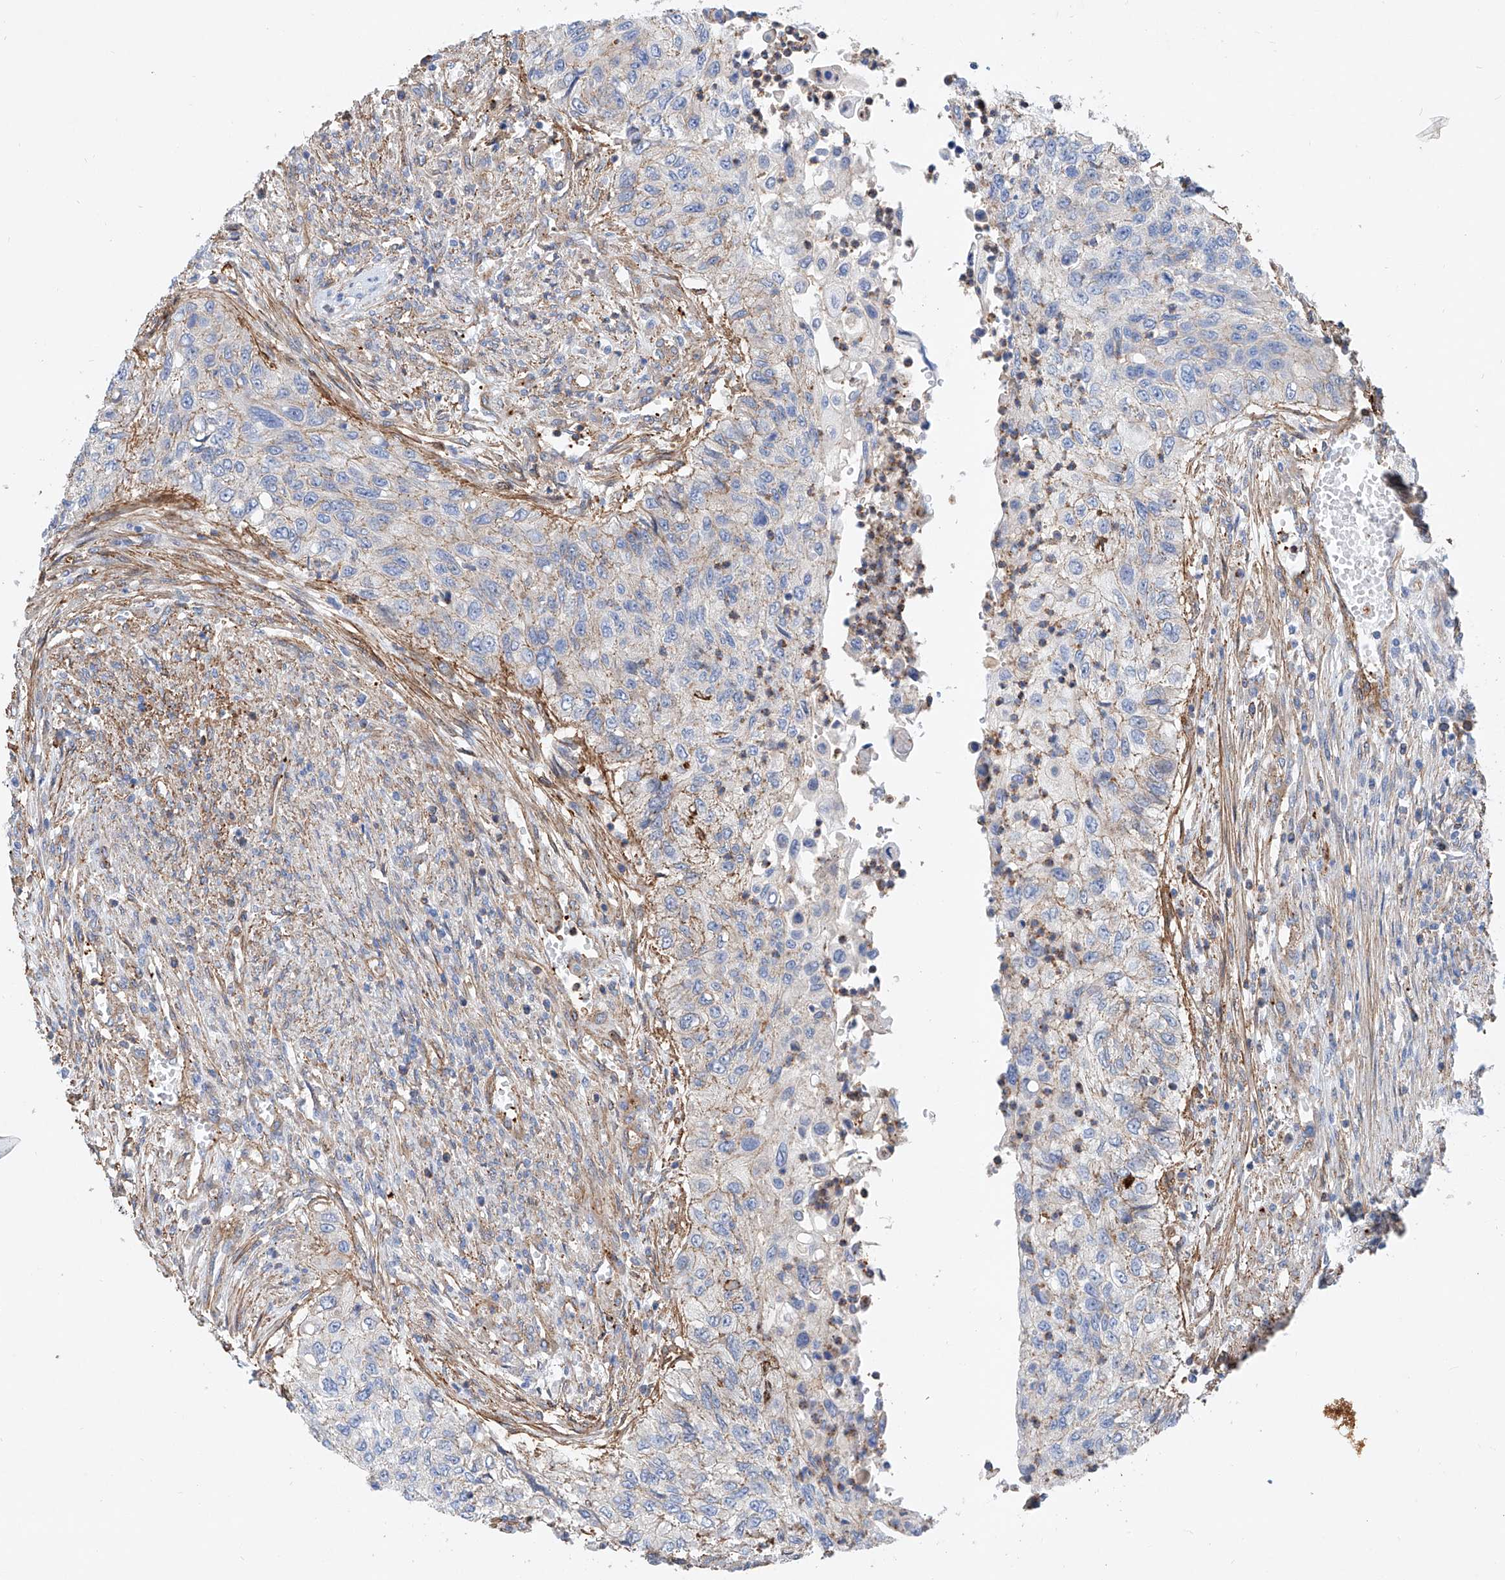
{"staining": {"intensity": "weak", "quantity": "<25%", "location": "cytoplasmic/membranous"}, "tissue": "urothelial cancer", "cell_type": "Tumor cells", "image_type": "cancer", "snomed": [{"axis": "morphology", "description": "Urothelial carcinoma, High grade"}, {"axis": "topography", "description": "Urinary bladder"}], "caption": "High power microscopy image of an immunohistochemistry (IHC) histopathology image of urothelial cancer, revealing no significant positivity in tumor cells. (Stains: DAB immunohistochemistry with hematoxylin counter stain, Microscopy: brightfield microscopy at high magnification).", "gene": "TAS2R60", "patient": {"sex": "female", "age": 60}}